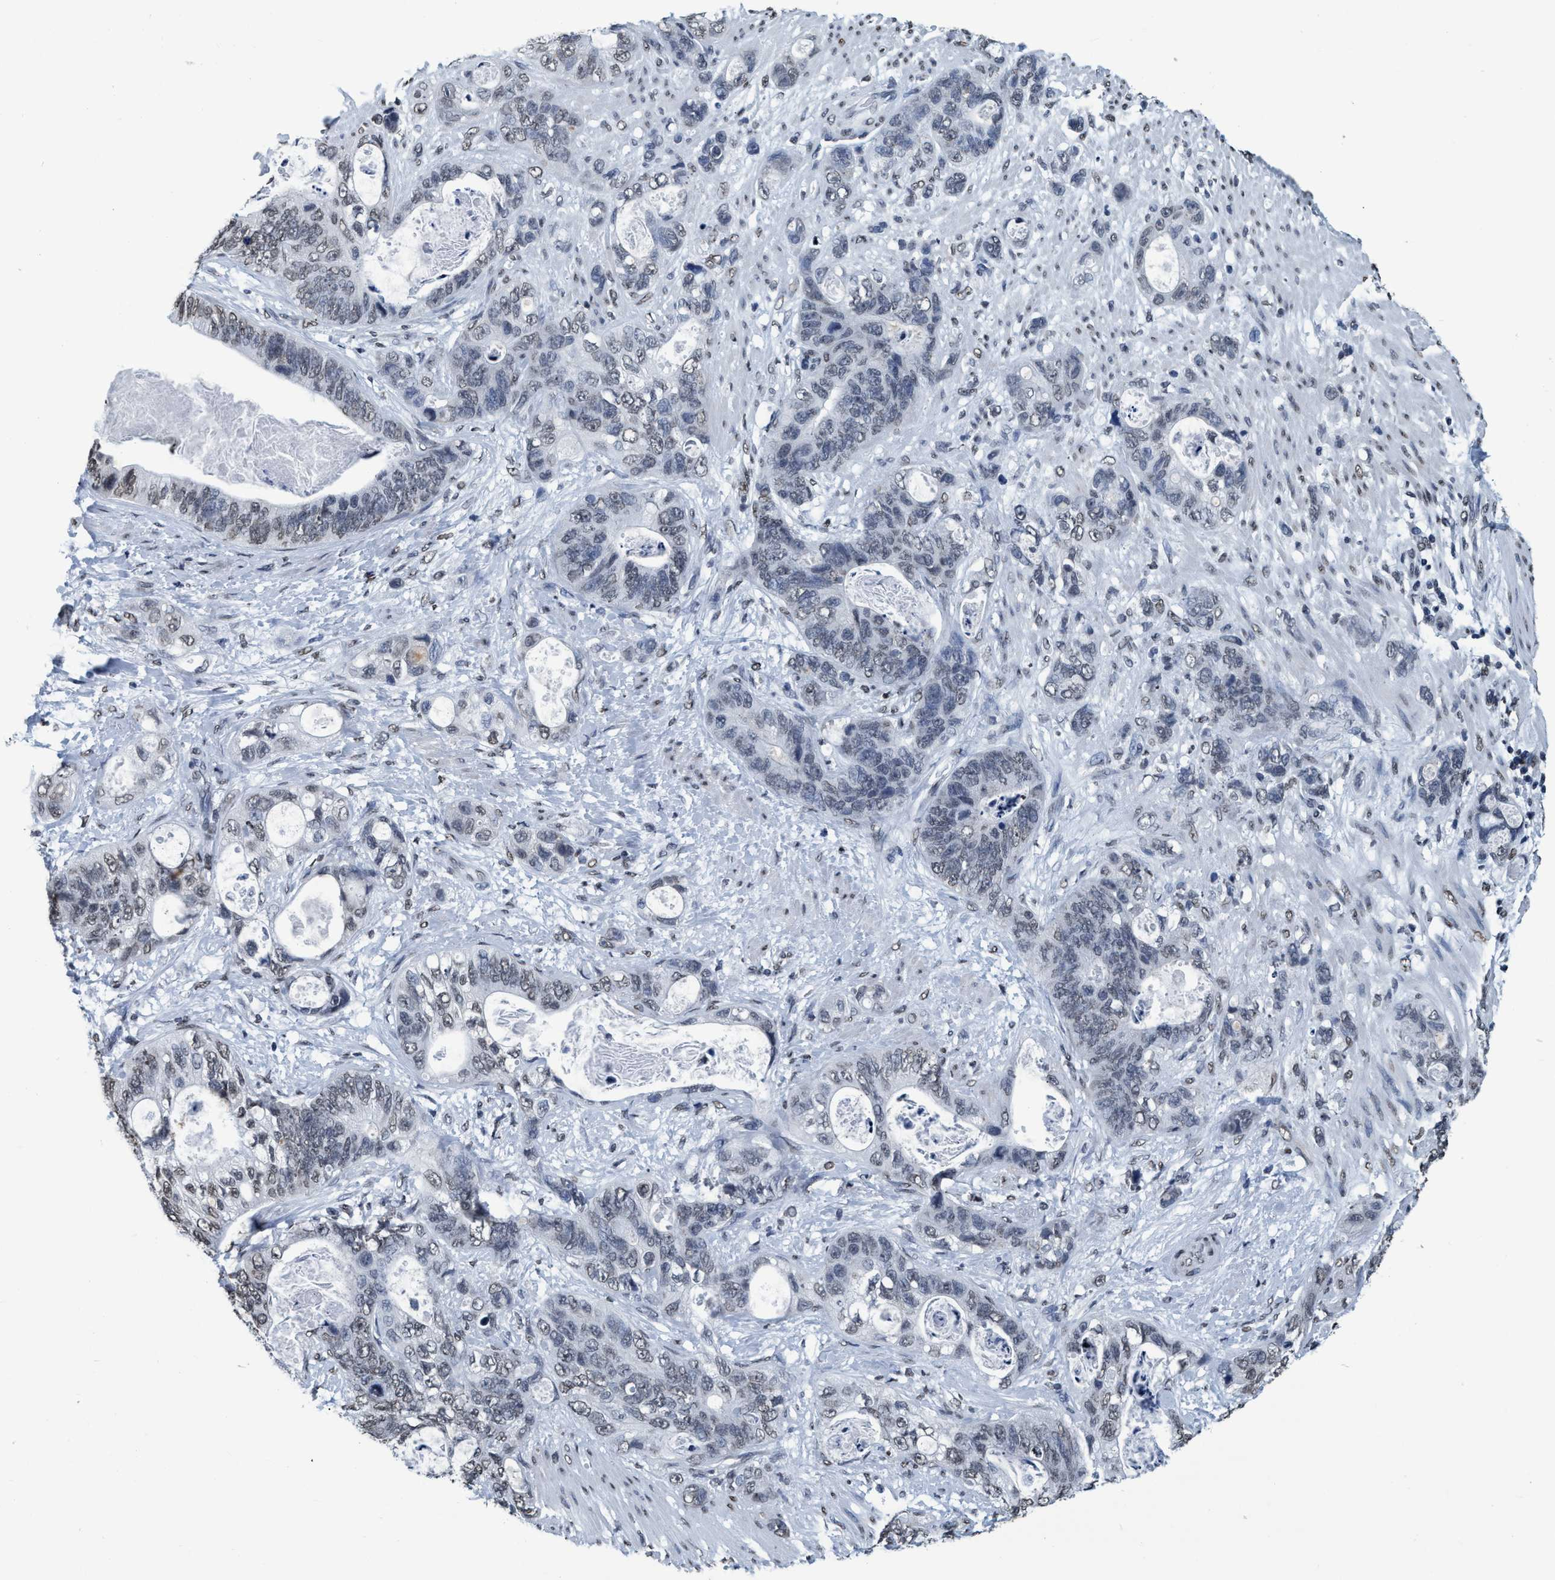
{"staining": {"intensity": "weak", "quantity": "<25%", "location": "nuclear"}, "tissue": "stomach cancer", "cell_type": "Tumor cells", "image_type": "cancer", "snomed": [{"axis": "morphology", "description": "Normal tissue, NOS"}, {"axis": "morphology", "description": "Adenocarcinoma, NOS"}, {"axis": "topography", "description": "Stomach"}], "caption": "The image shows no significant positivity in tumor cells of stomach cancer (adenocarcinoma).", "gene": "CCNE2", "patient": {"sex": "female", "age": 89}}